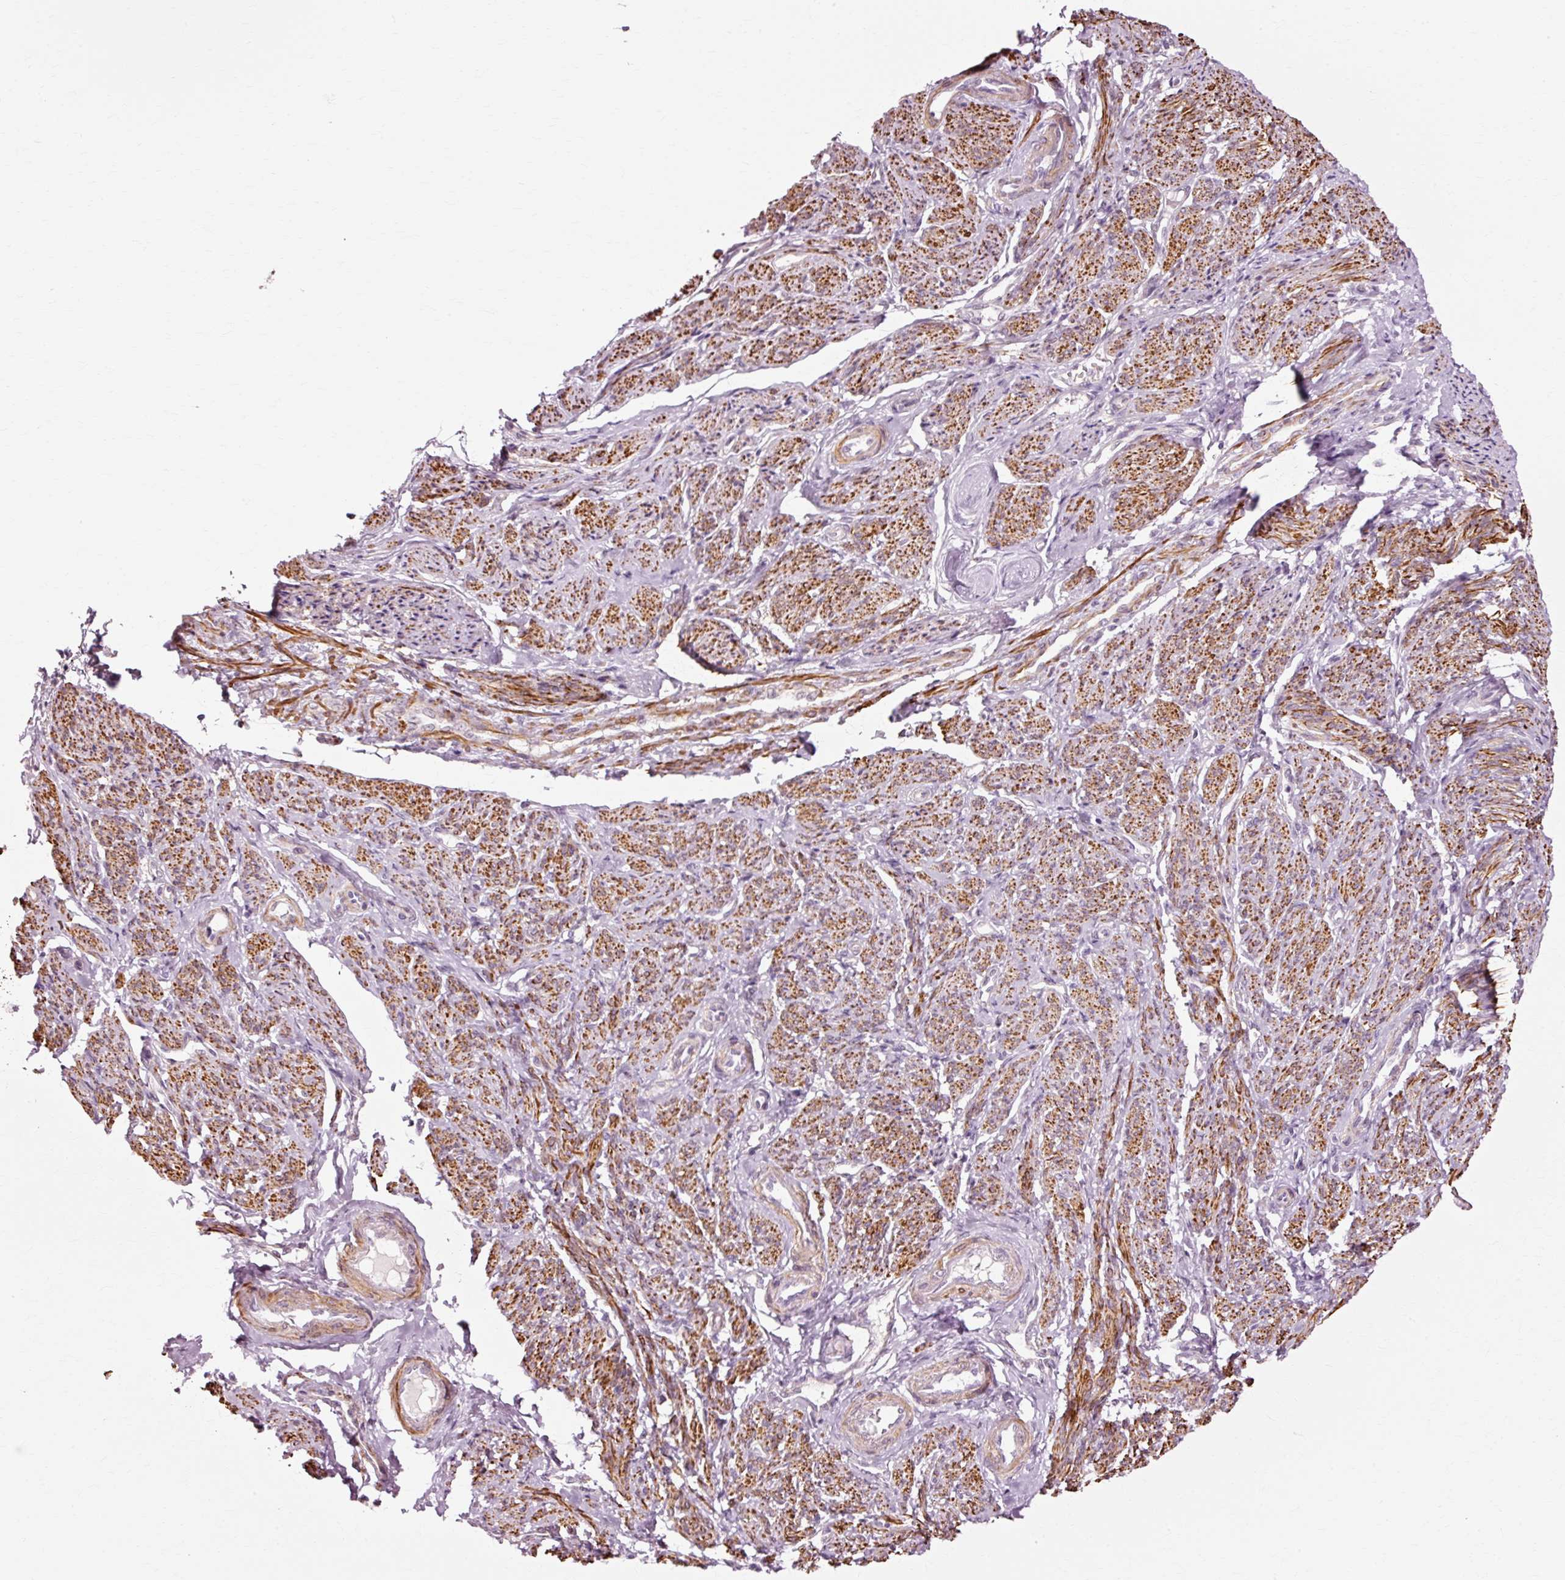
{"staining": {"intensity": "moderate", "quantity": ">75%", "location": "cytoplasmic/membranous"}, "tissue": "smooth muscle", "cell_type": "Smooth muscle cells", "image_type": "normal", "snomed": [{"axis": "morphology", "description": "Normal tissue, NOS"}, {"axis": "topography", "description": "Smooth muscle"}], "caption": "The image shows a brown stain indicating the presence of a protein in the cytoplasmic/membranous of smooth muscle cells in smooth muscle. Immunohistochemistry (ihc) stains the protein of interest in brown and the nuclei are stained blue.", "gene": "RANBP2", "patient": {"sex": "female", "age": 65}}